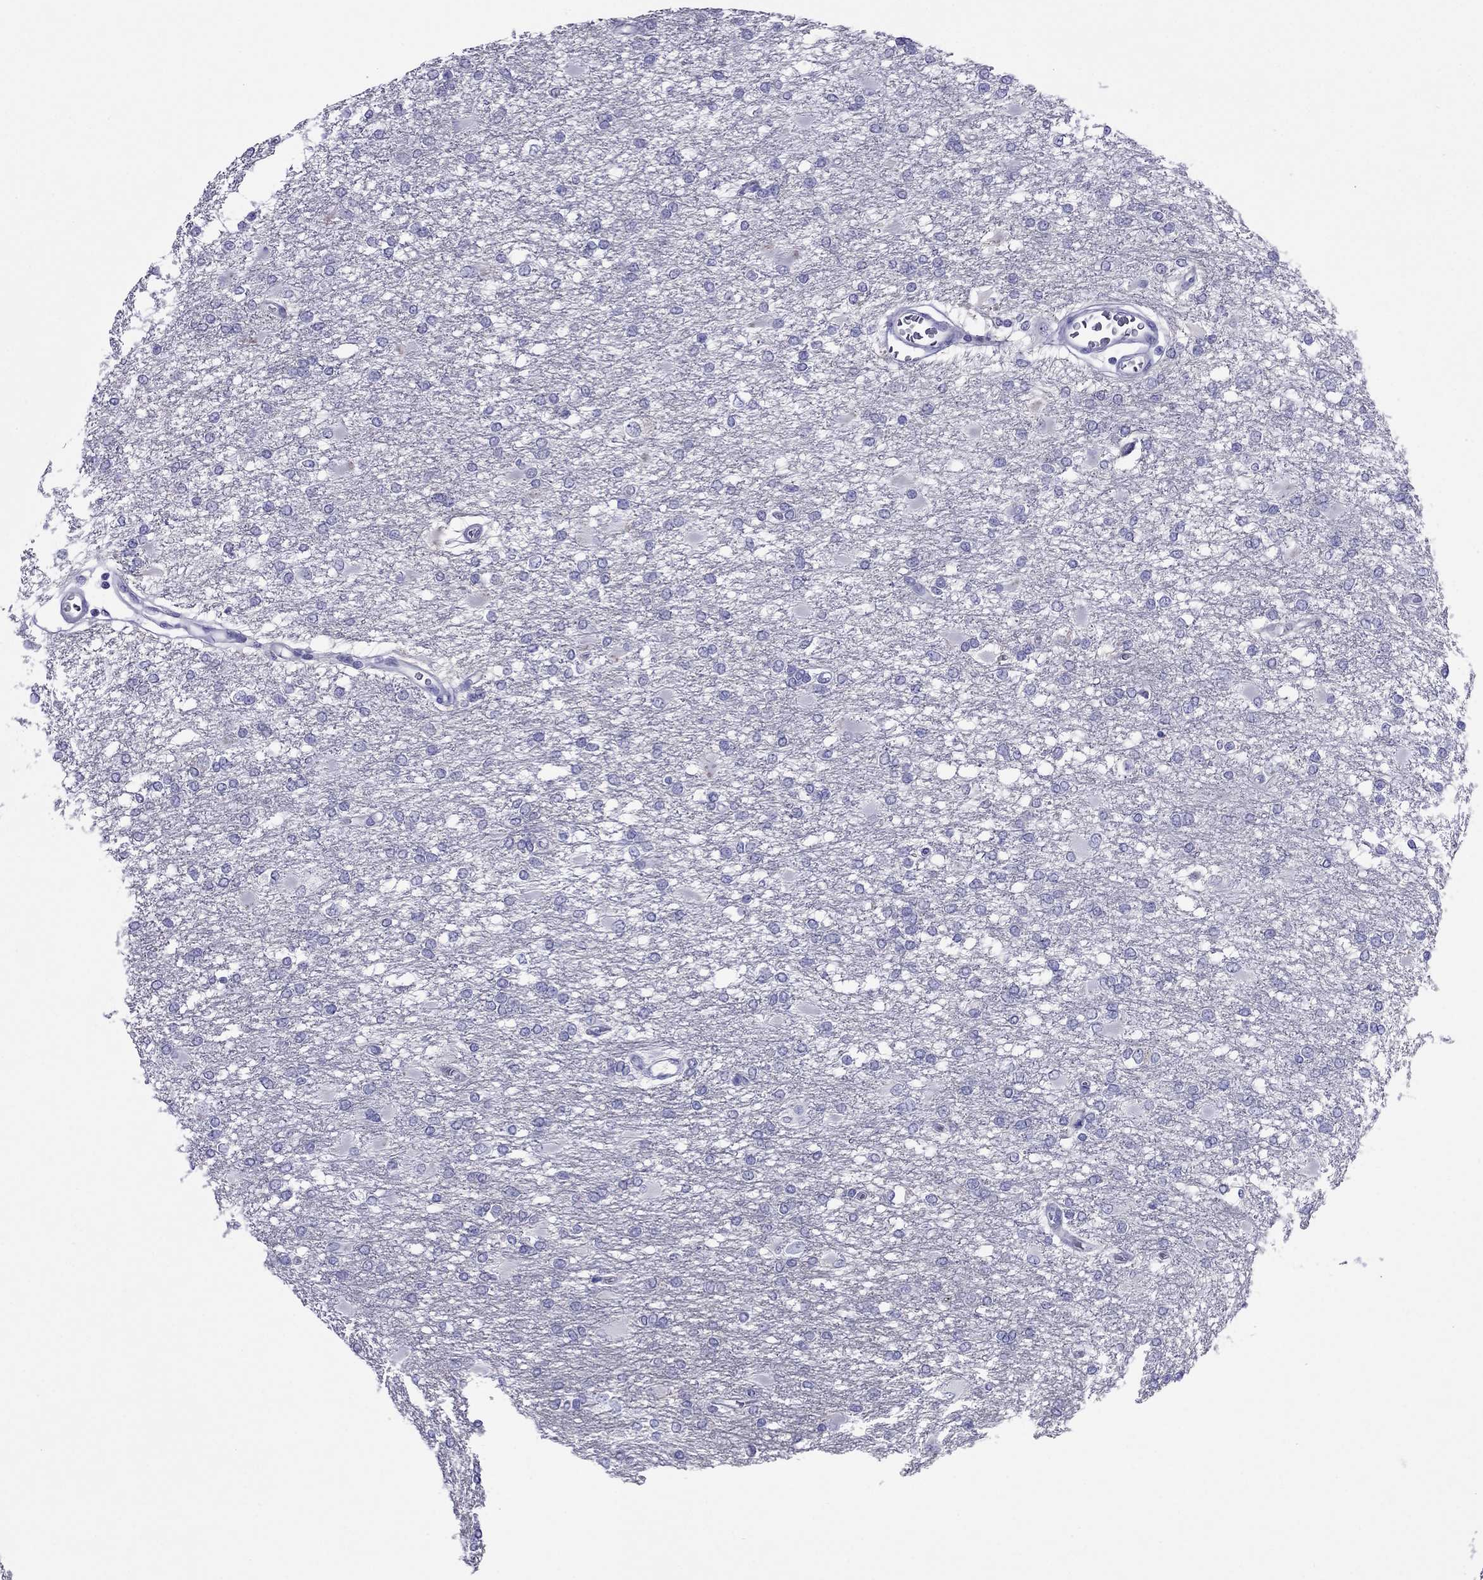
{"staining": {"intensity": "negative", "quantity": "none", "location": "none"}, "tissue": "glioma", "cell_type": "Tumor cells", "image_type": "cancer", "snomed": [{"axis": "morphology", "description": "Glioma, malignant, High grade"}, {"axis": "topography", "description": "Cerebral cortex"}], "caption": "Protein analysis of glioma demonstrates no significant expression in tumor cells.", "gene": "PCDHA6", "patient": {"sex": "male", "age": 79}}